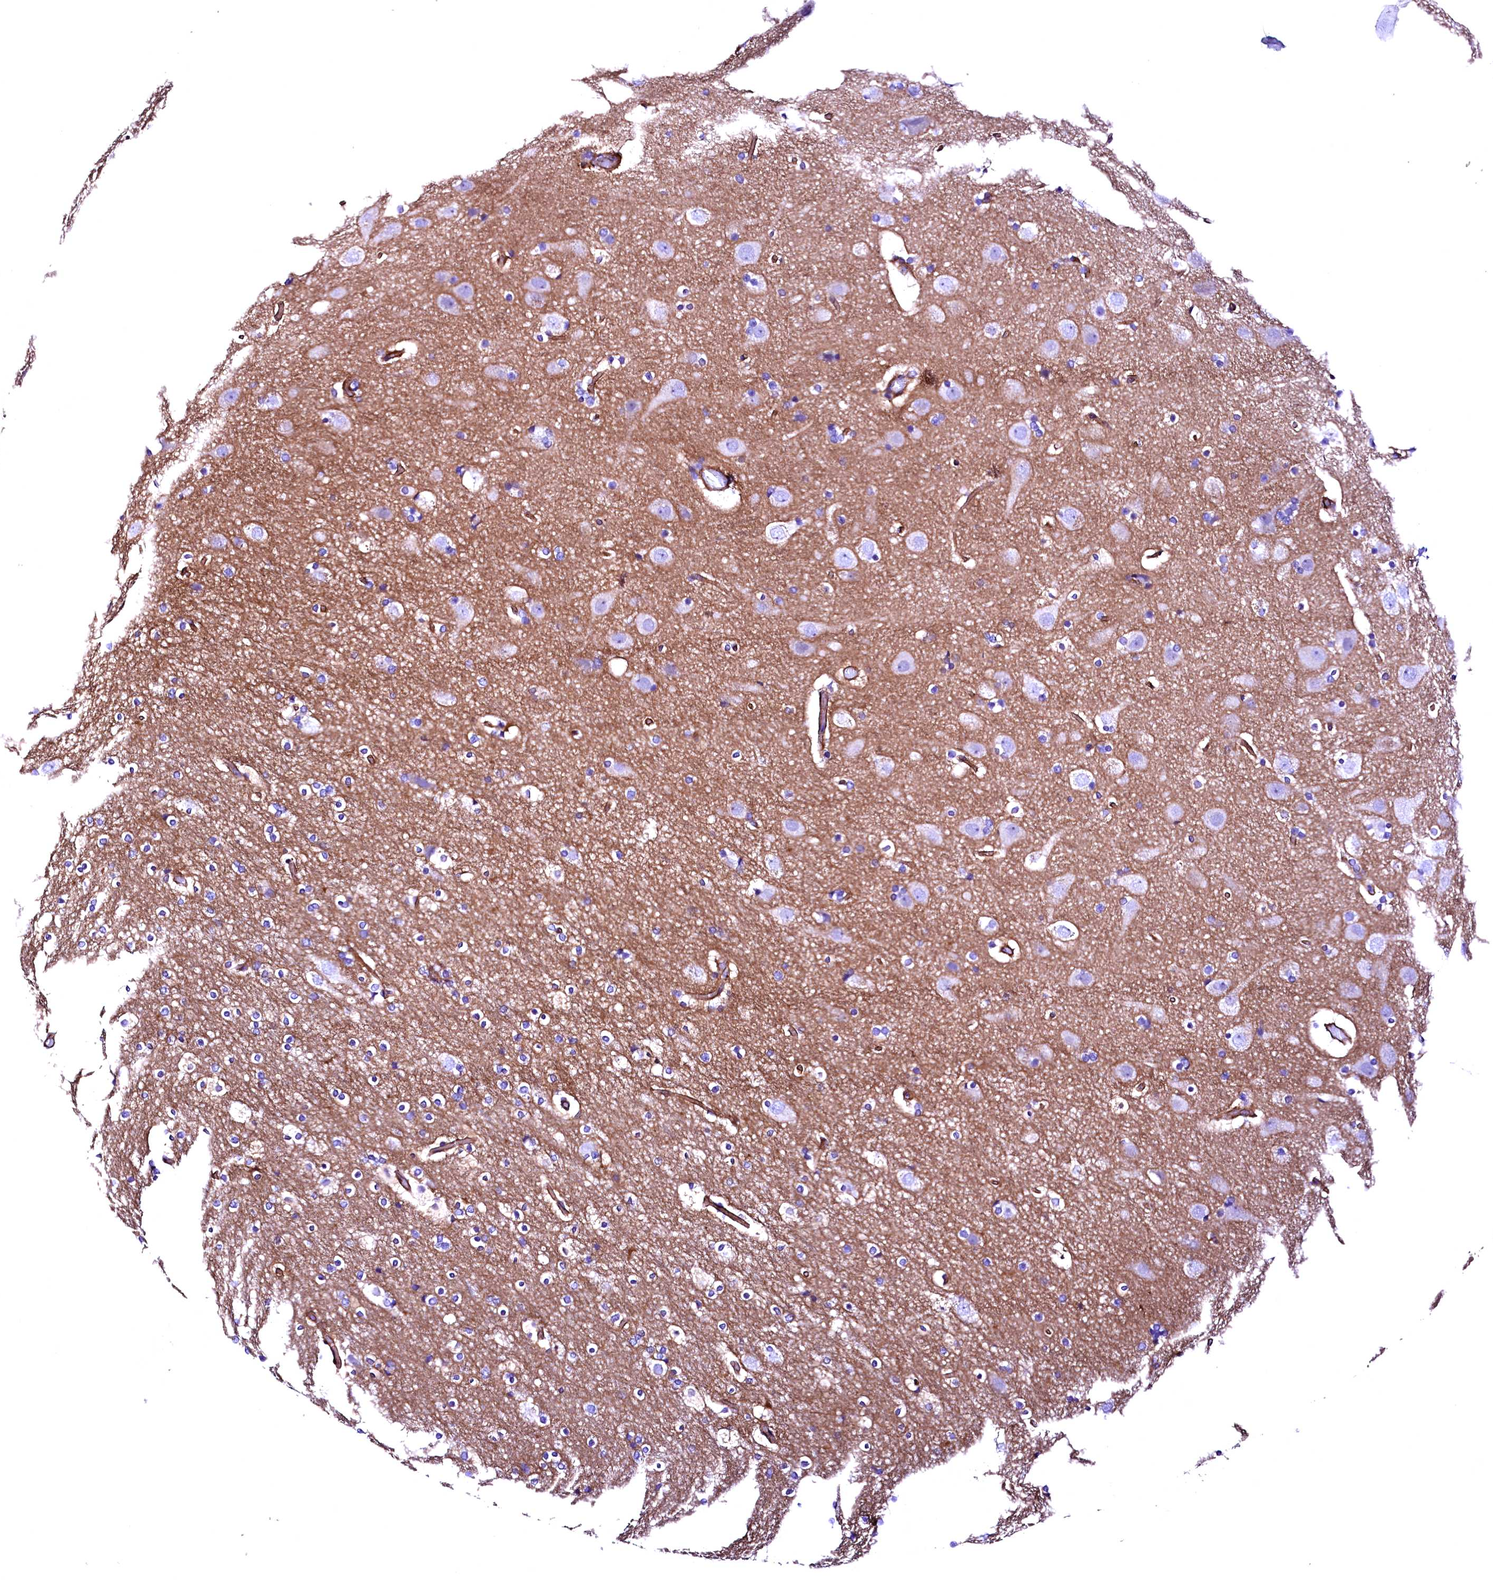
{"staining": {"intensity": "moderate", "quantity": ">75%", "location": "cytoplasmic/membranous"}, "tissue": "cerebral cortex", "cell_type": "Endothelial cells", "image_type": "normal", "snomed": [{"axis": "morphology", "description": "Normal tissue, NOS"}, {"axis": "topography", "description": "Cerebral cortex"}], "caption": "Normal cerebral cortex reveals moderate cytoplasmic/membranous expression in about >75% of endothelial cells, visualized by immunohistochemistry.", "gene": "SLF1", "patient": {"sex": "male", "age": 57}}